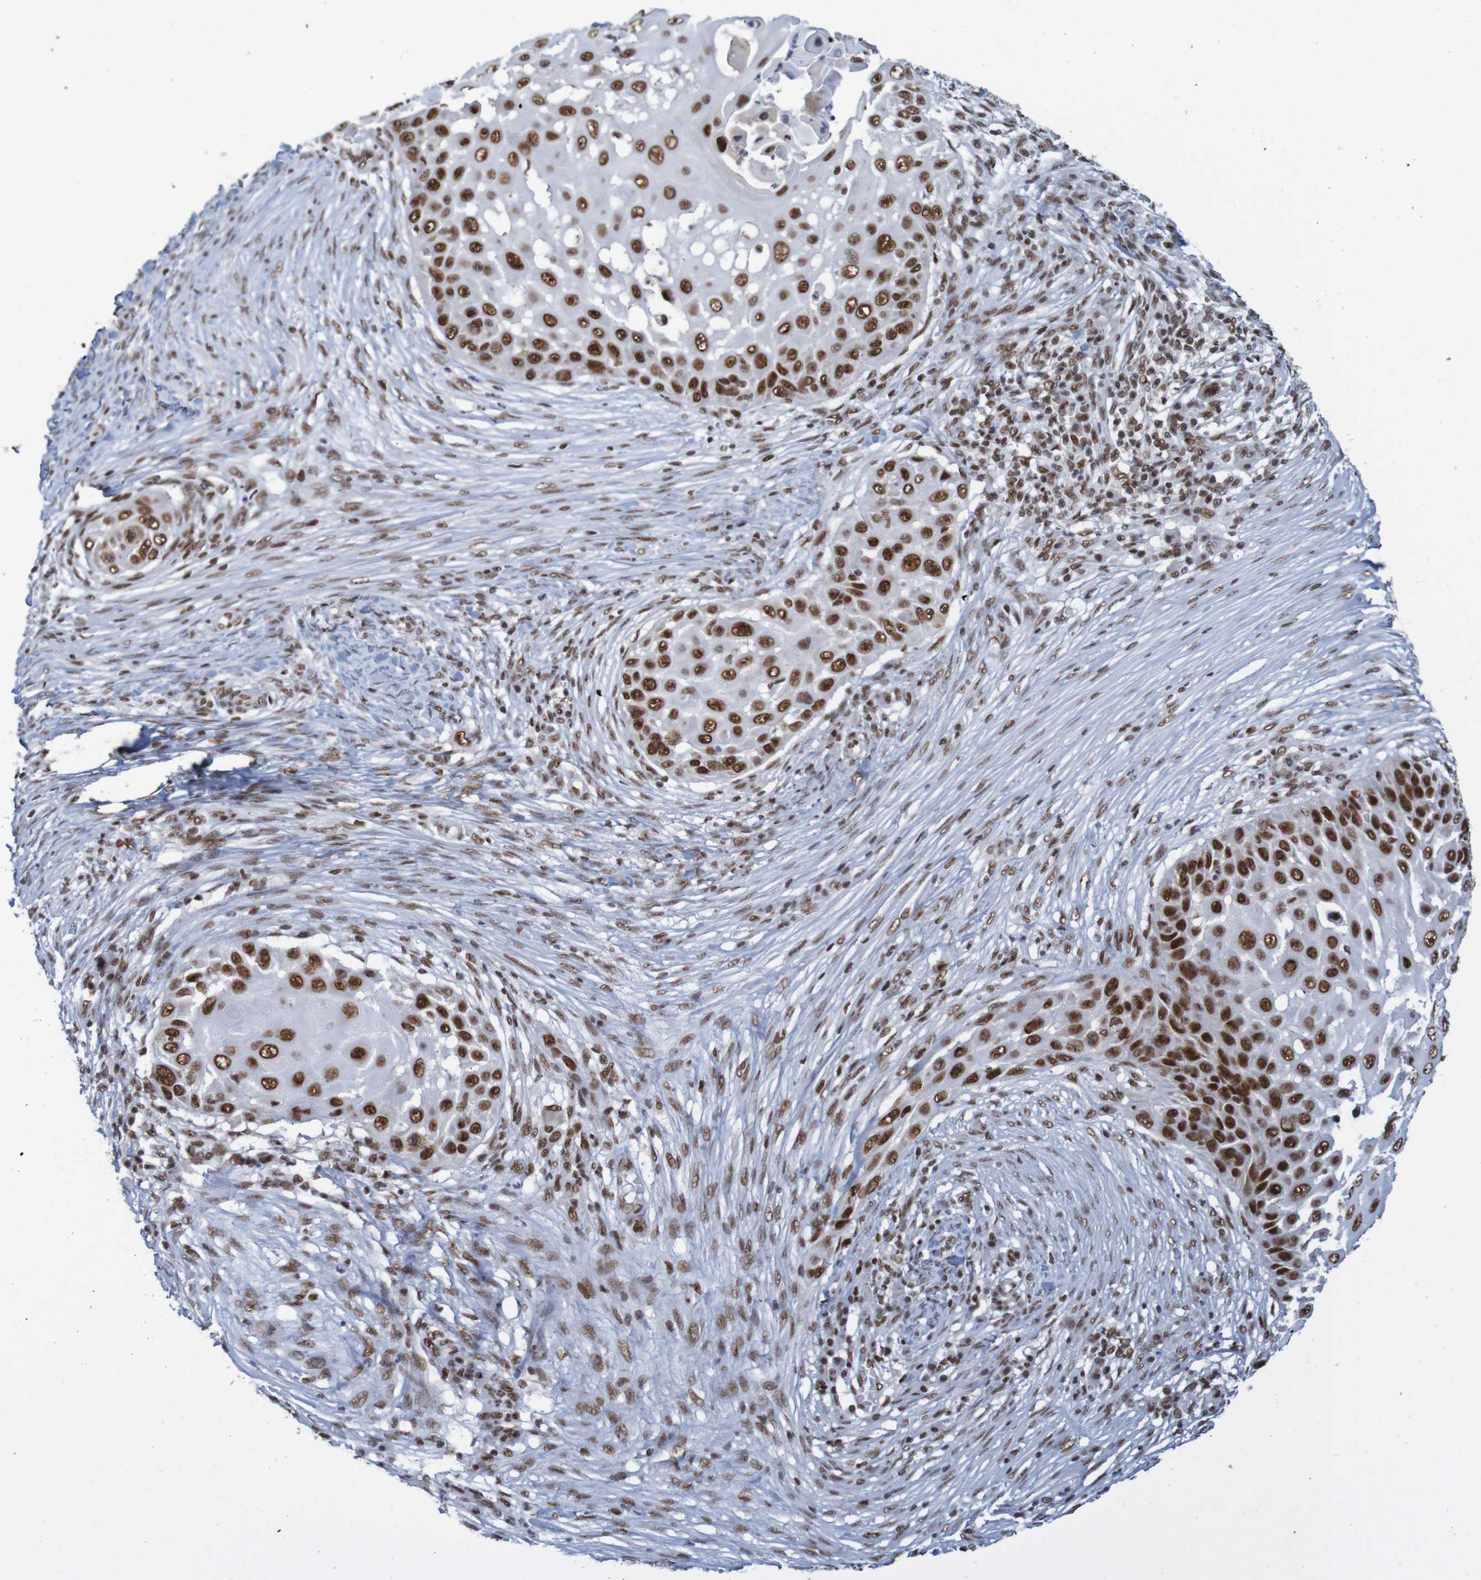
{"staining": {"intensity": "strong", "quantity": ">75%", "location": "nuclear"}, "tissue": "skin cancer", "cell_type": "Tumor cells", "image_type": "cancer", "snomed": [{"axis": "morphology", "description": "Squamous cell carcinoma, NOS"}, {"axis": "topography", "description": "Skin"}], "caption": "High-power microscopy captured an immunohistochemistry (IHC) image of skin cancer (squamous cell carcinoma), revealing strong nuclear positivity in approximately >75% of tumor cells.", "gene": "THRAP3", "patient": {"sex": "female", "age": 44}}